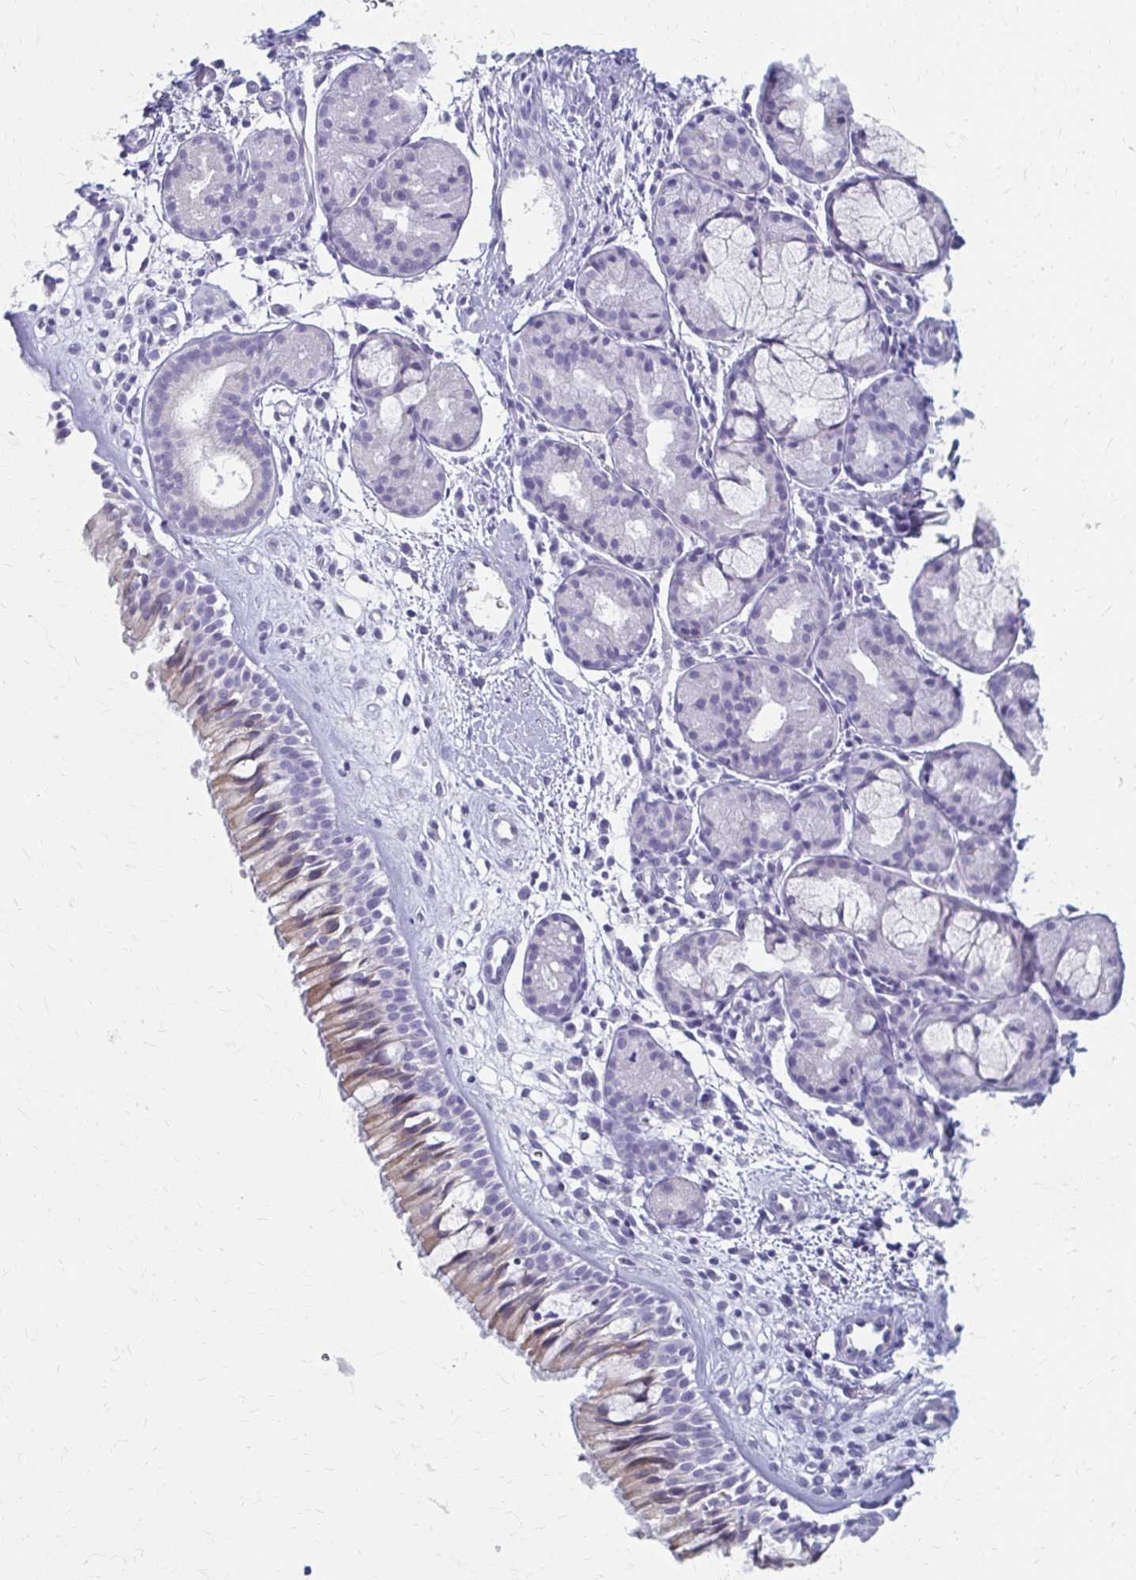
{"staining": {"intensity": "weak", "quantity": "<25%", "location": "cytoplasmic/membranous"}, "tissue": "nasopharynx", "cell_type": "Respiratory epithelial cells", "image_type": "normal", "snomed": [{"axis": "morphology", "description": "Normal tissue, NOS"}, {"axis": "topography", "description": "Nasopharynx"}], "caption": "Photomicrograph shows no significant protein staining in respiratory epithelial cells of benign nasopharynx.", "gene": "CYB5A", "patient": {"sex": "male", "age": 65}}